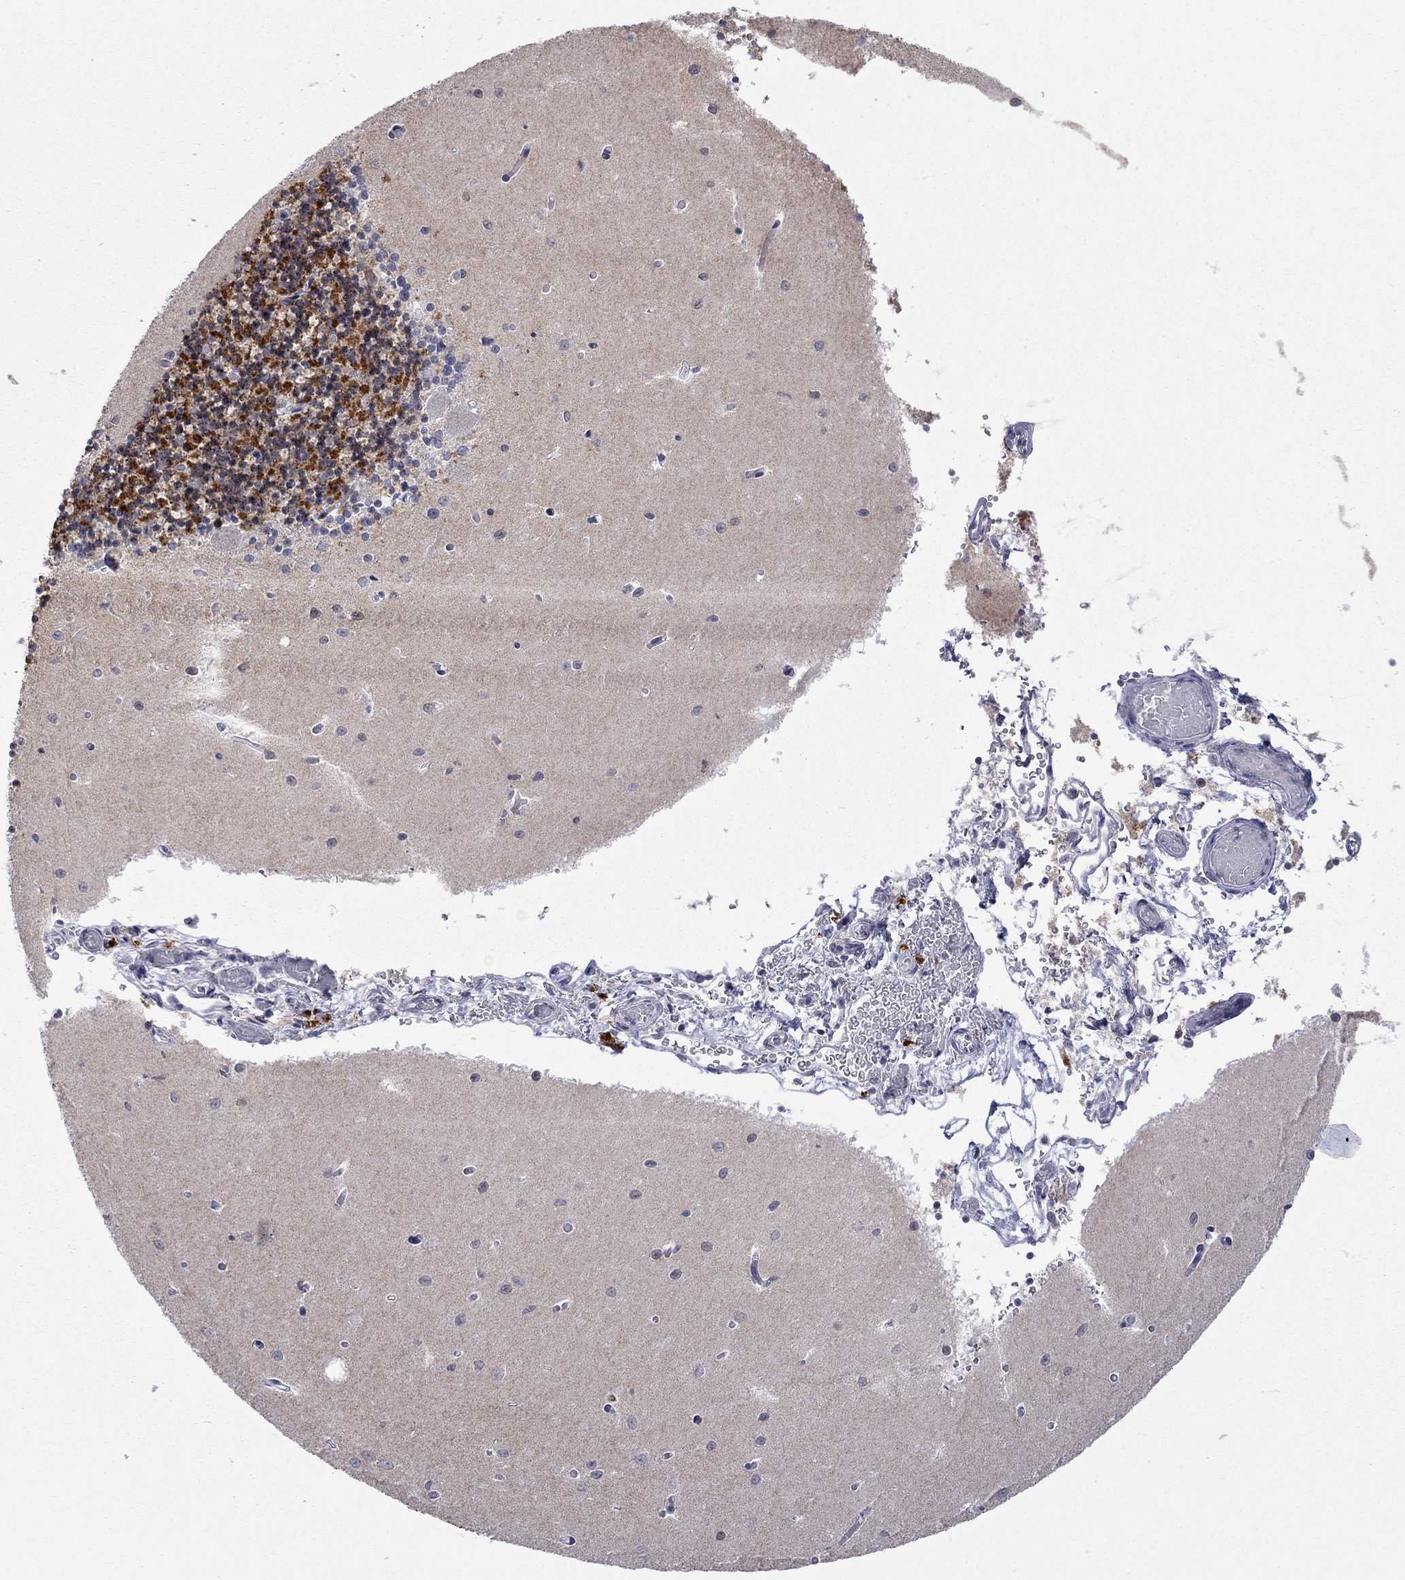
{"staining": {"intensity": "strong", "quantity": "25%-75%", "location": "nuclear"}, "tissue": "cerebellum", "cell_type": "Cells in granular layer", "image_type": "normal", "snomed": [{"axis": "morphology", "description": "Normal tissue, NOS"}, {"axis": "topography", "description": "Cerebellum"}], "caption": "Protein expression analysis of normal cerebellum exhibits strong nuclear positivity in about 25%-75% of cells in granular layer.", "gene": "TMEM143", "patient": {"sex": "female", "age": 64}}